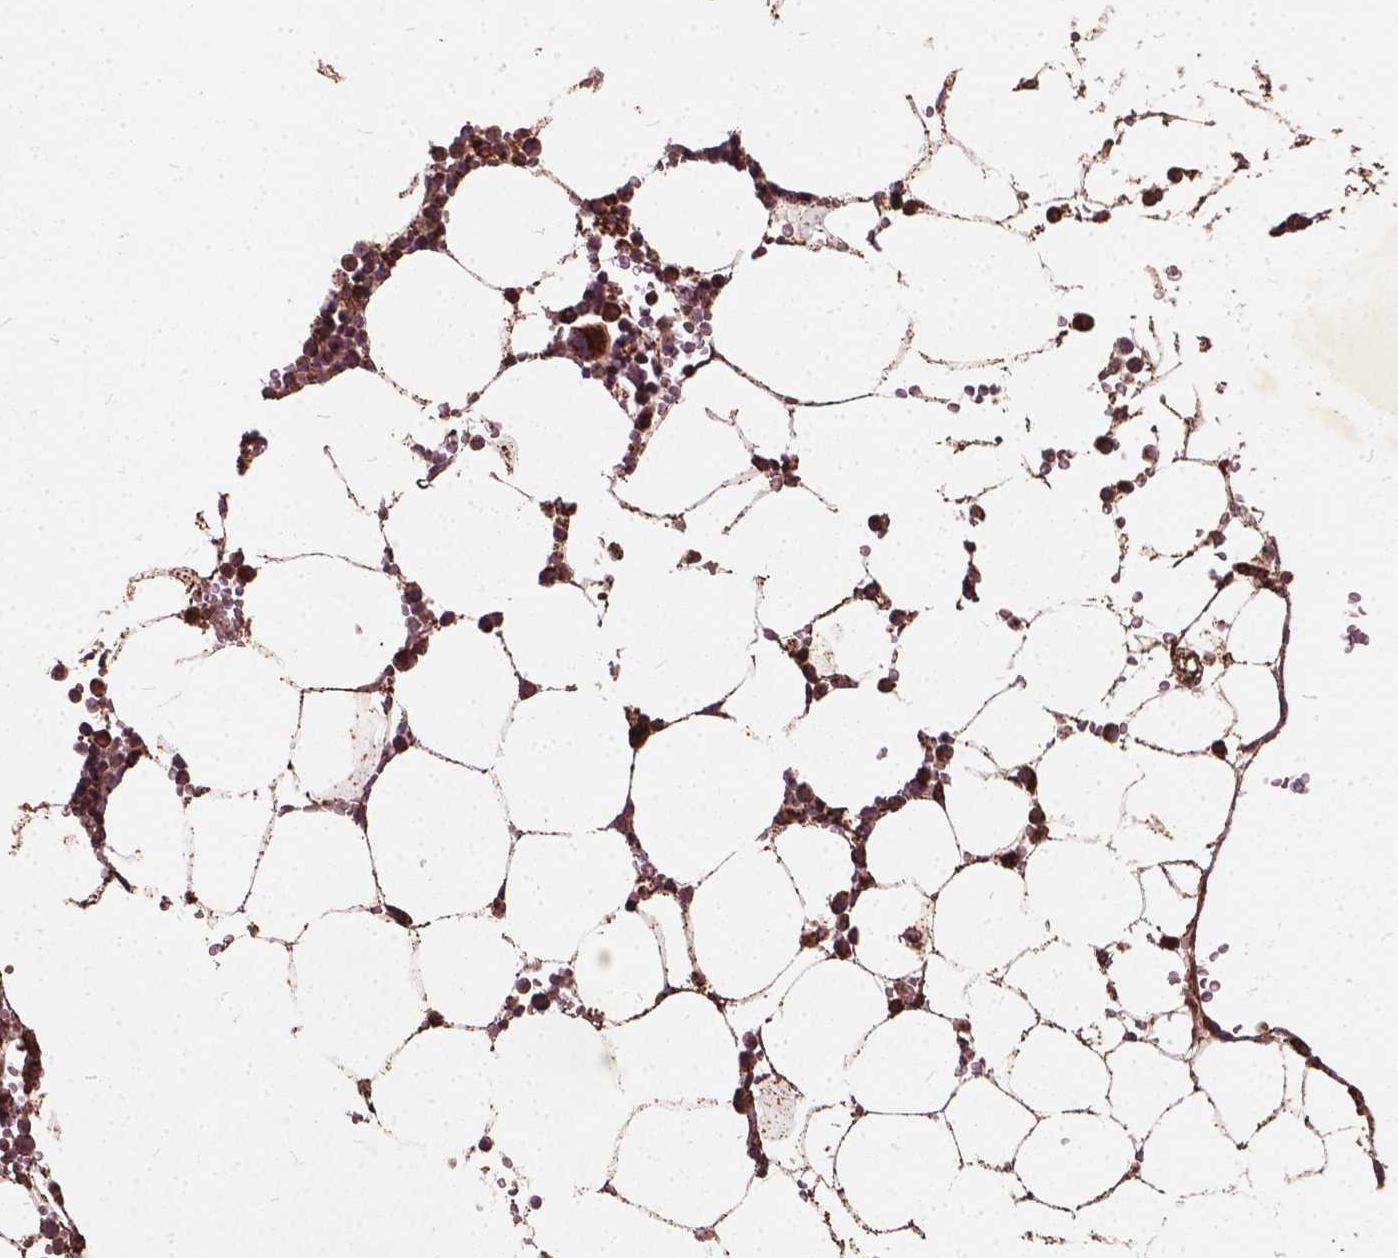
{"staining": {"intensity": "strong", "quantity": ">75%", "location": "cytoplasmic/membranous"}, "tissue": "bone marrow", "cell_type": "Hematopoietic cells", "image_type": "normal", "snomed": [{"axis": "morphology", "description": "Normal tissue, NOS"}, {"axis": "topography", "description": "Bone marrow"}], "caption": "IHC histopathology image of normal human bone marrow stained for a protein (brown), which demonstrates high levels of strong cytoplasmic/membranous expression in about >75% of hematopoietic cells.", "gene": "UBXN2A", "patient": {"sex": "female", "age": 52}}